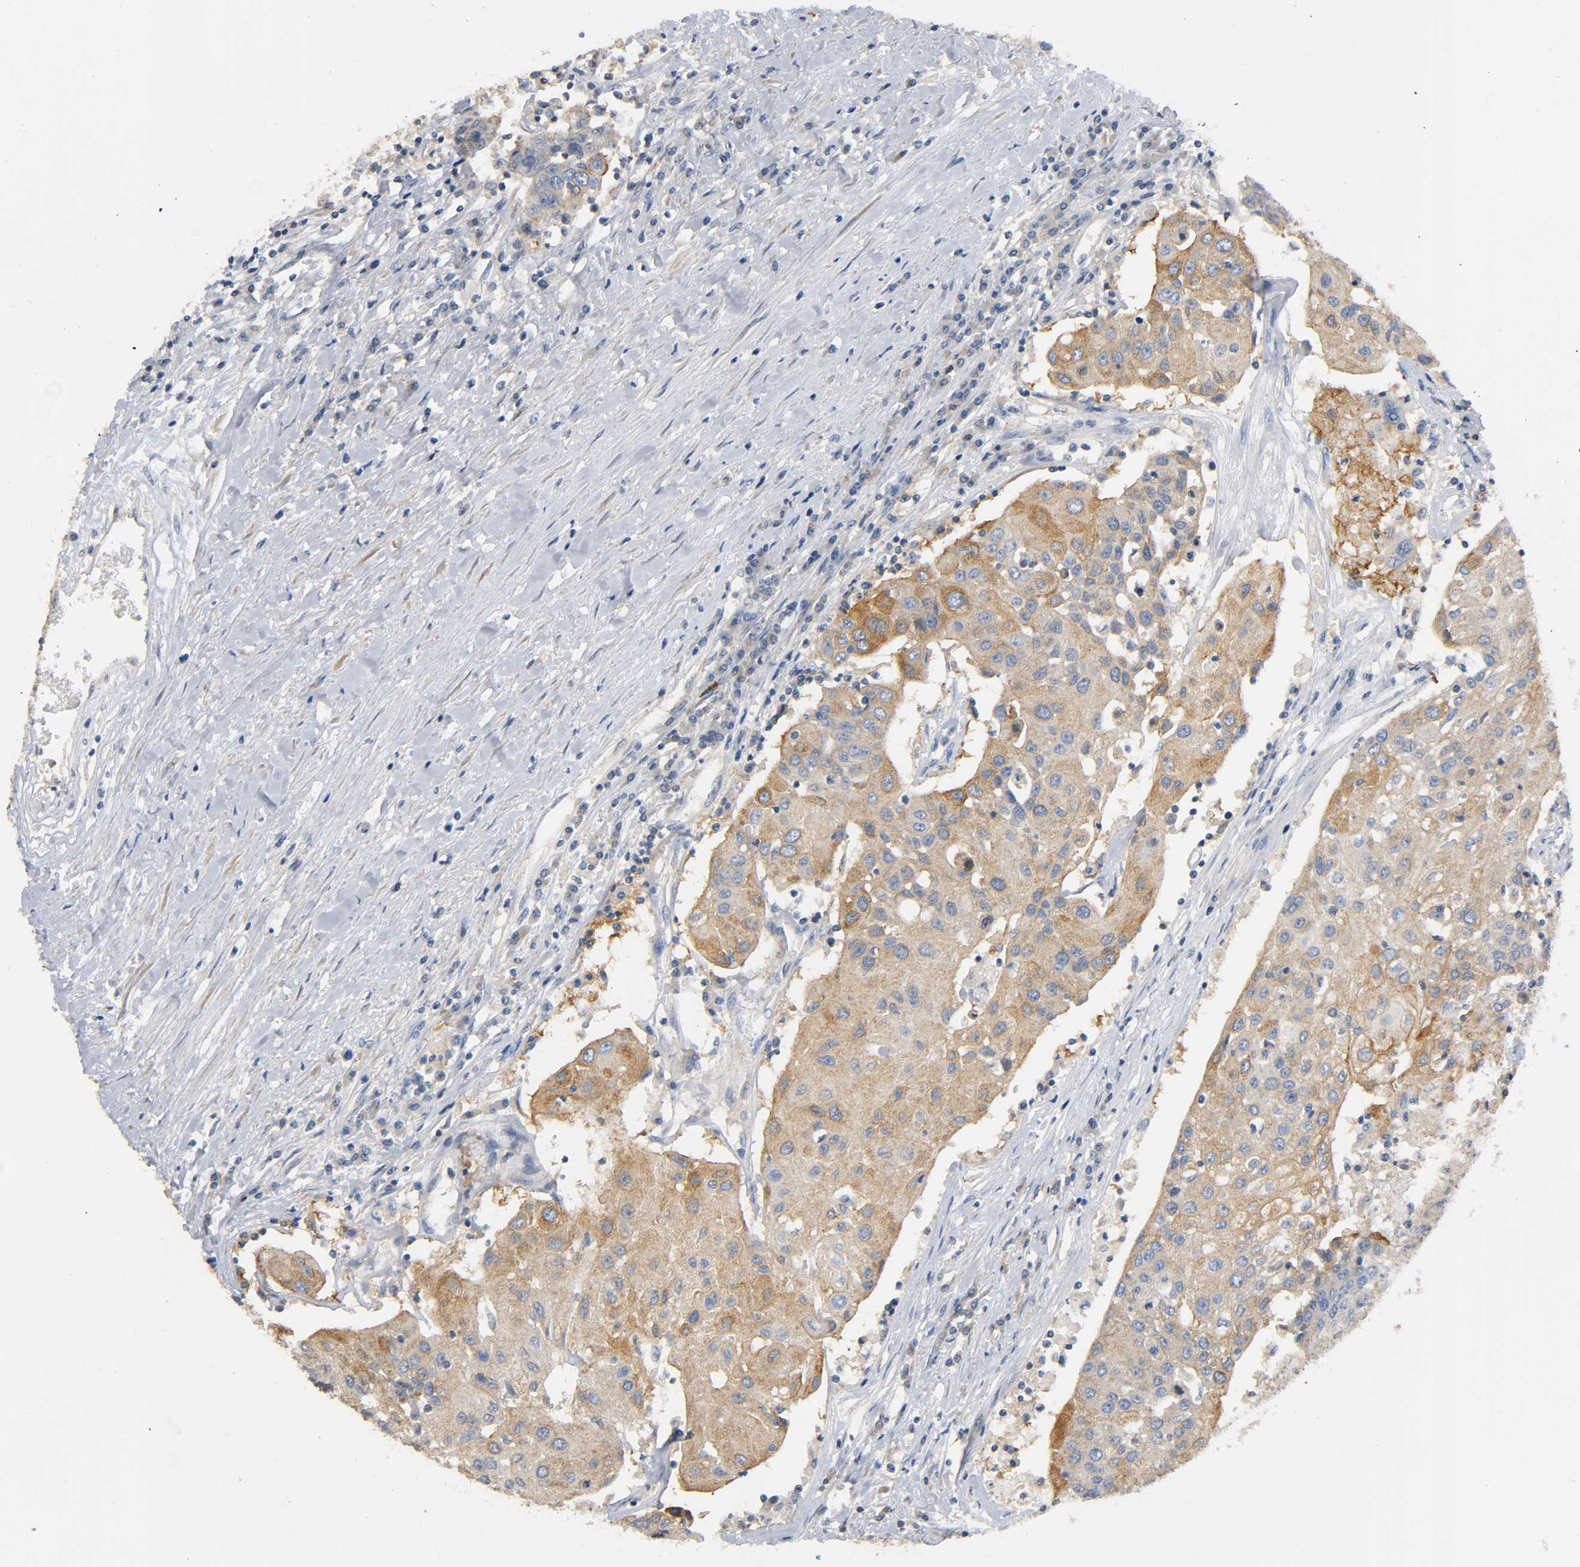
{"staining": {"intensity": "moderate", "quantity": ">75%", "location": "cytoplasmic/membranous"}, "tissue": "urothelial cancer", "cell_type": "Tumor cells", "image_type": "cancer", "snomed": [{"axis": "morphology", "description": "Urothelial carcinoma, High grade"}, {"axis": "topography", "description": "Urinary bladder"}], "caption": "High-grade urothelial carcinoma stained for a protein (brown) shows moderate cytoplasmic/membranous positive staining in about >75% of tumor cells.", "gene": "IKBKB", "patient": {"sex": "female", "age": 85}}